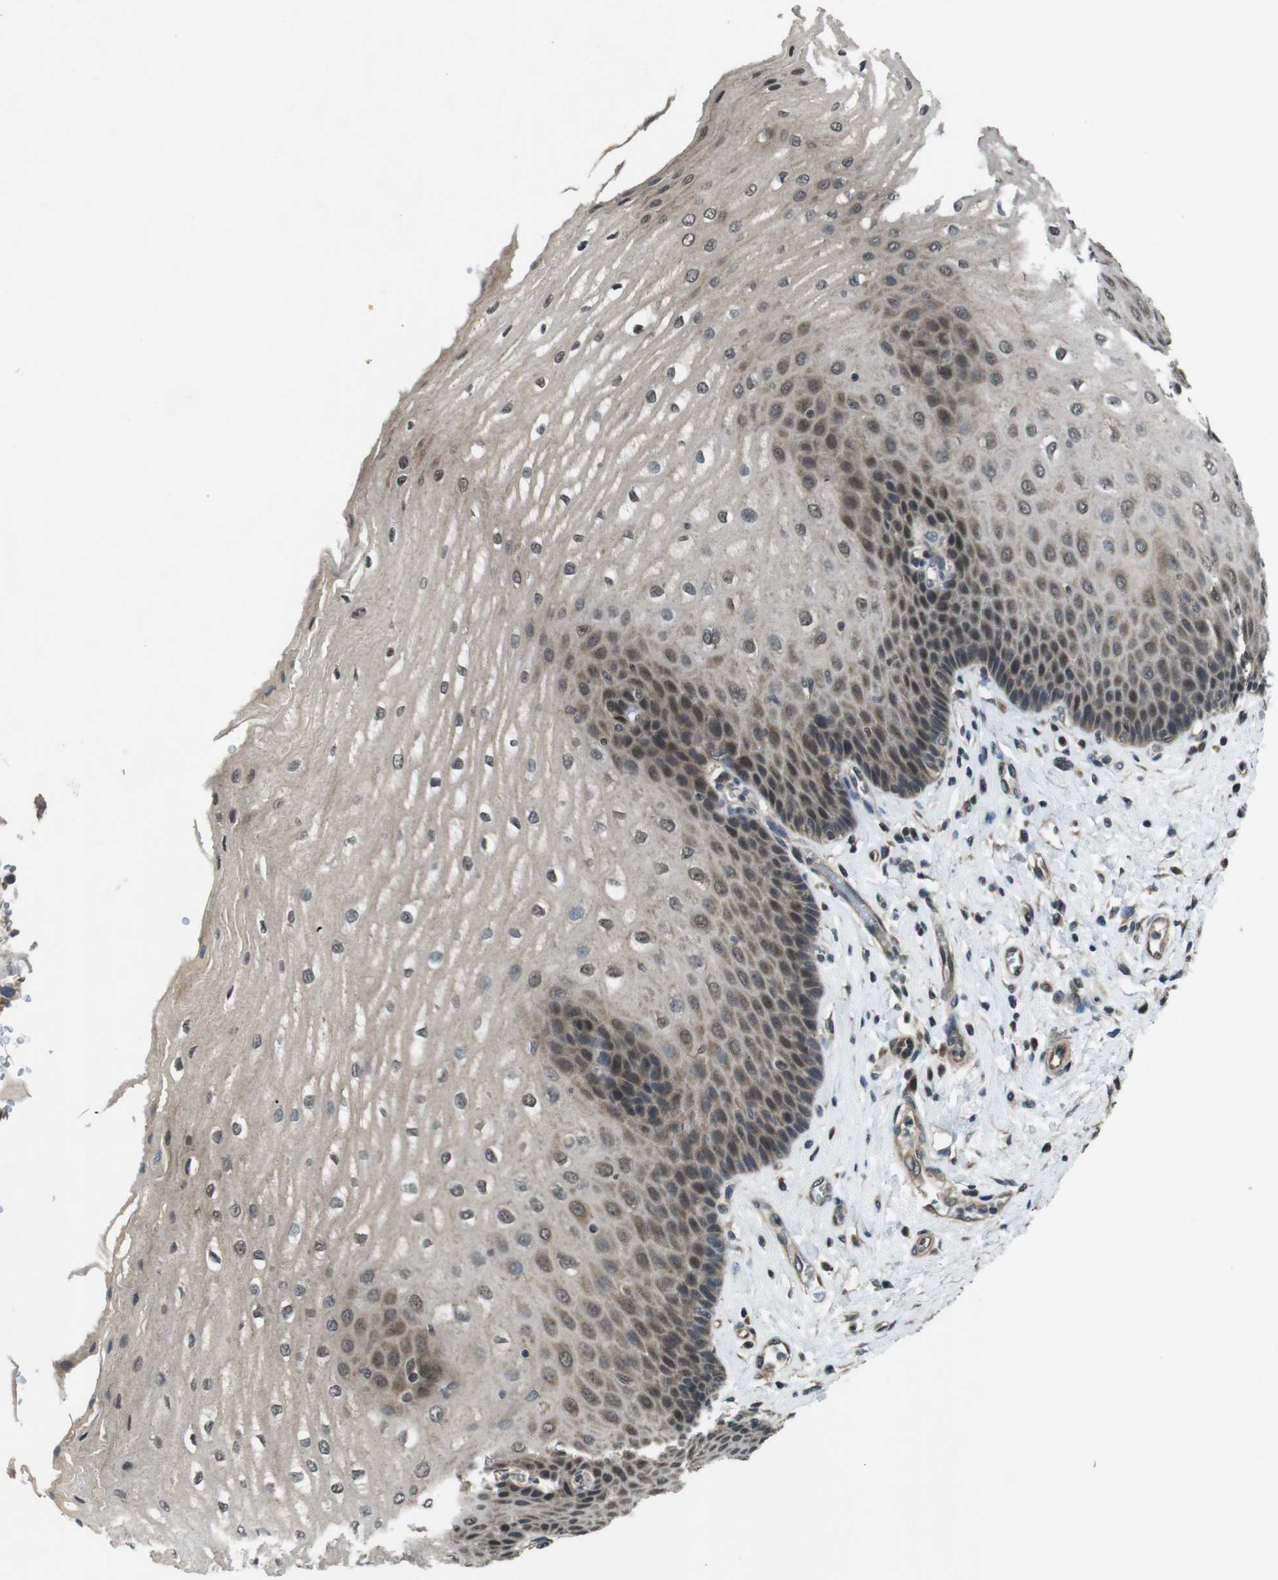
{"staining": {"intensity": "moderate", "quantity": ">75%", "location": "cytoplasmic/membranous,nuclear"}, "tissue": "esophagus", "cell_type": "Squamous epithelial cells", "image_type": "normal", "snomed": [{"axis": "morphology", "description": "Normal tissue, NOS"}, {"axis": "topography", "description": "Esophagus"}], "caption": "Immunohistochemistry (IHC) histopathology image of normal esophagus: human esophagus stained using immunohistochemistry reveals medium levels of moderate protein expression localized specifically in the cytoplasmic/membranous,nuclear of squamous epithelial cells, appearing as a cytoplasmic/membranous,nuclear brown color.", "gene": "SOCS1", "patient": {"sex": "male", "age": 54}}